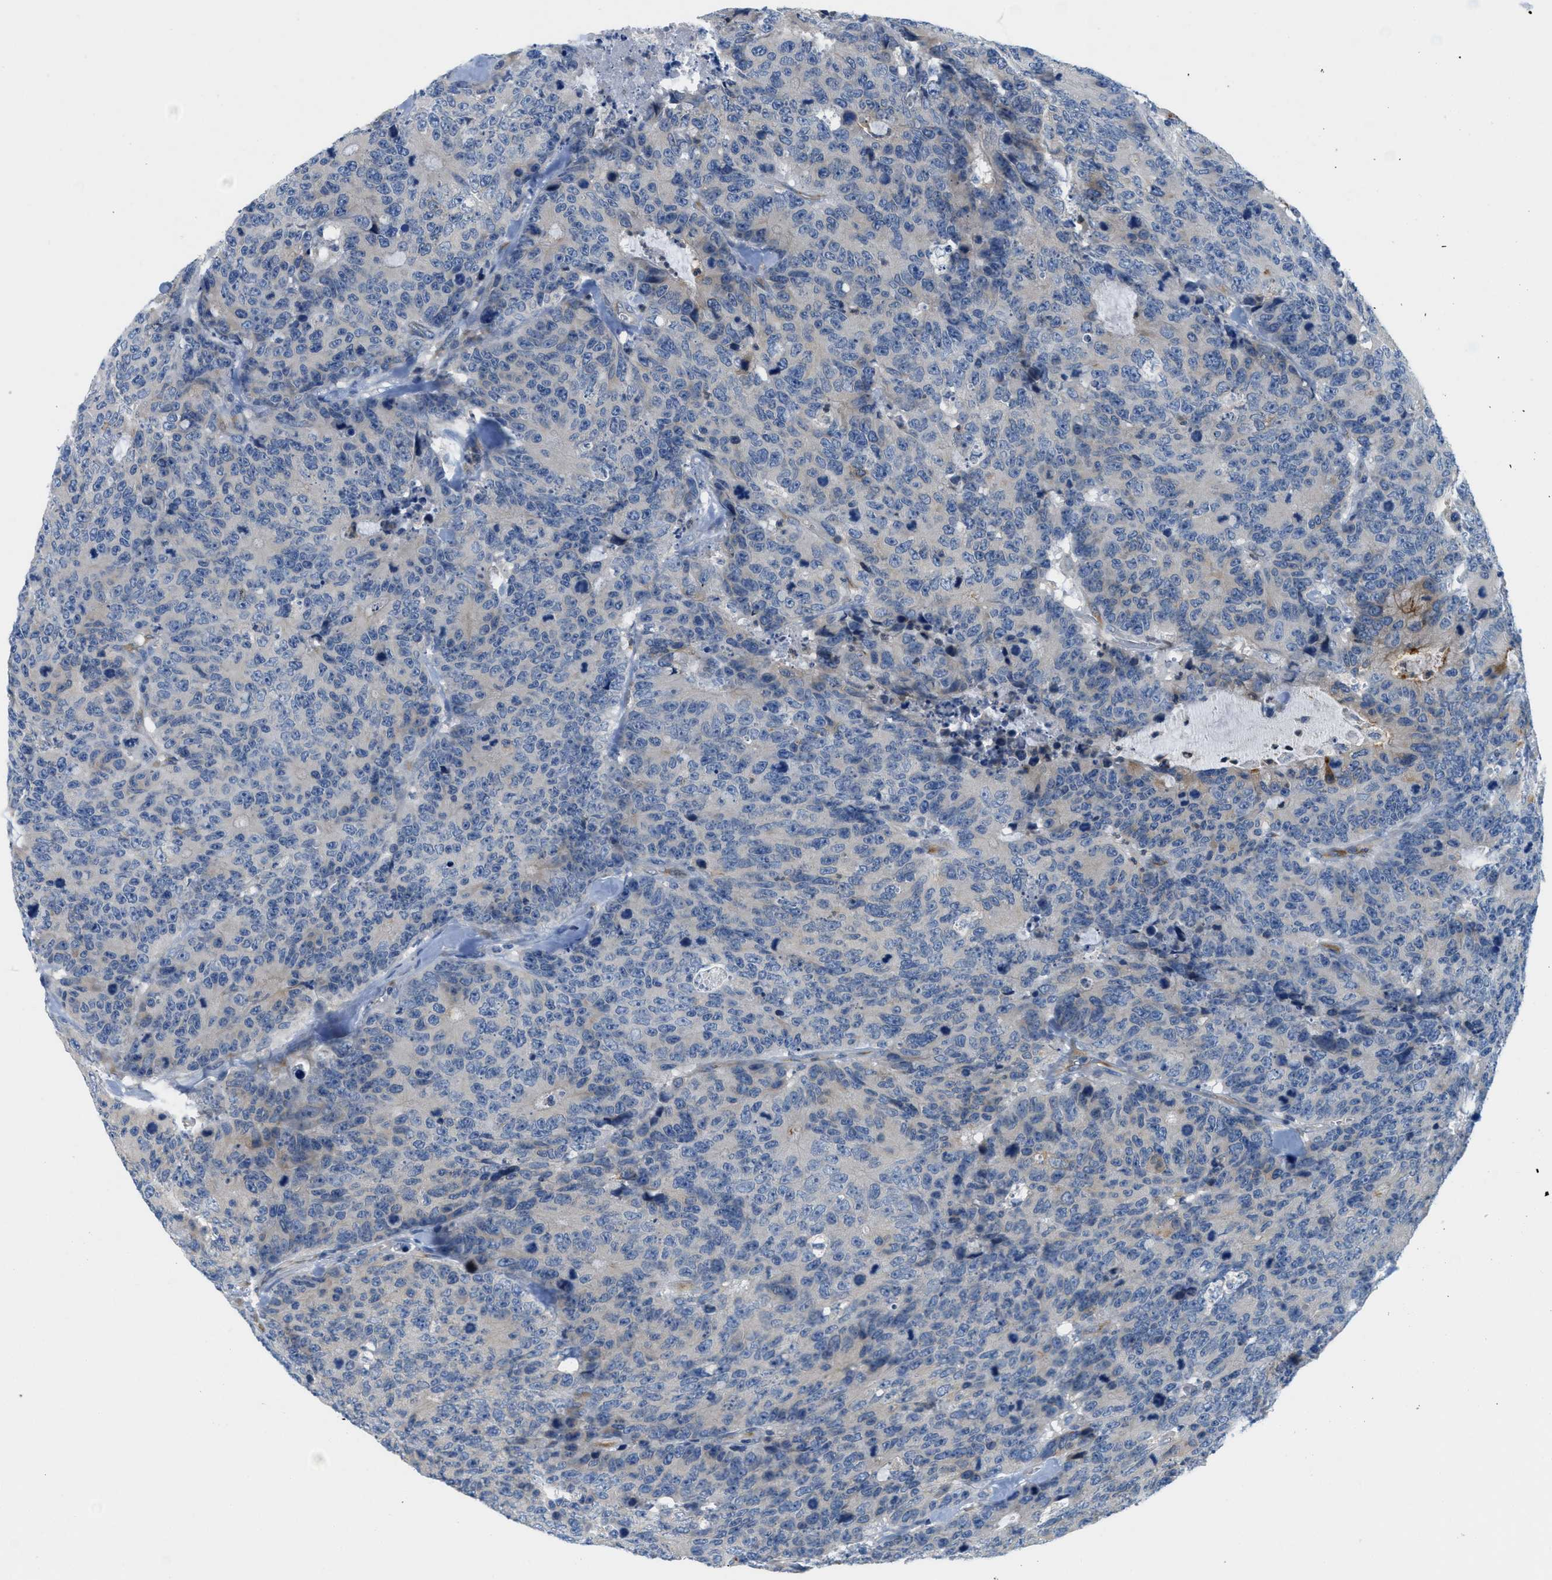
{"staining": {"intensity": "negative", "quantity": "none", "location": "none"}, "tissue": "colorectal cancer", "cell_type": "Tumor cells", "image_type": "cancer", "snomed": [{"axis": "morphology", "description": "Adenocarcinoma, NOS"}, {"axis": "topography", "description": "Colon"}], "caption": "Immunohistochemistry (IHC) photomicrograph of neoplastic tissue: colorectal cancer stained with DAB (3,3'-diaminobenzidine) shows no significant protein expression in tumor cells.", "gene": "PGR", "patient": {"sex": "female", "age": 86}}